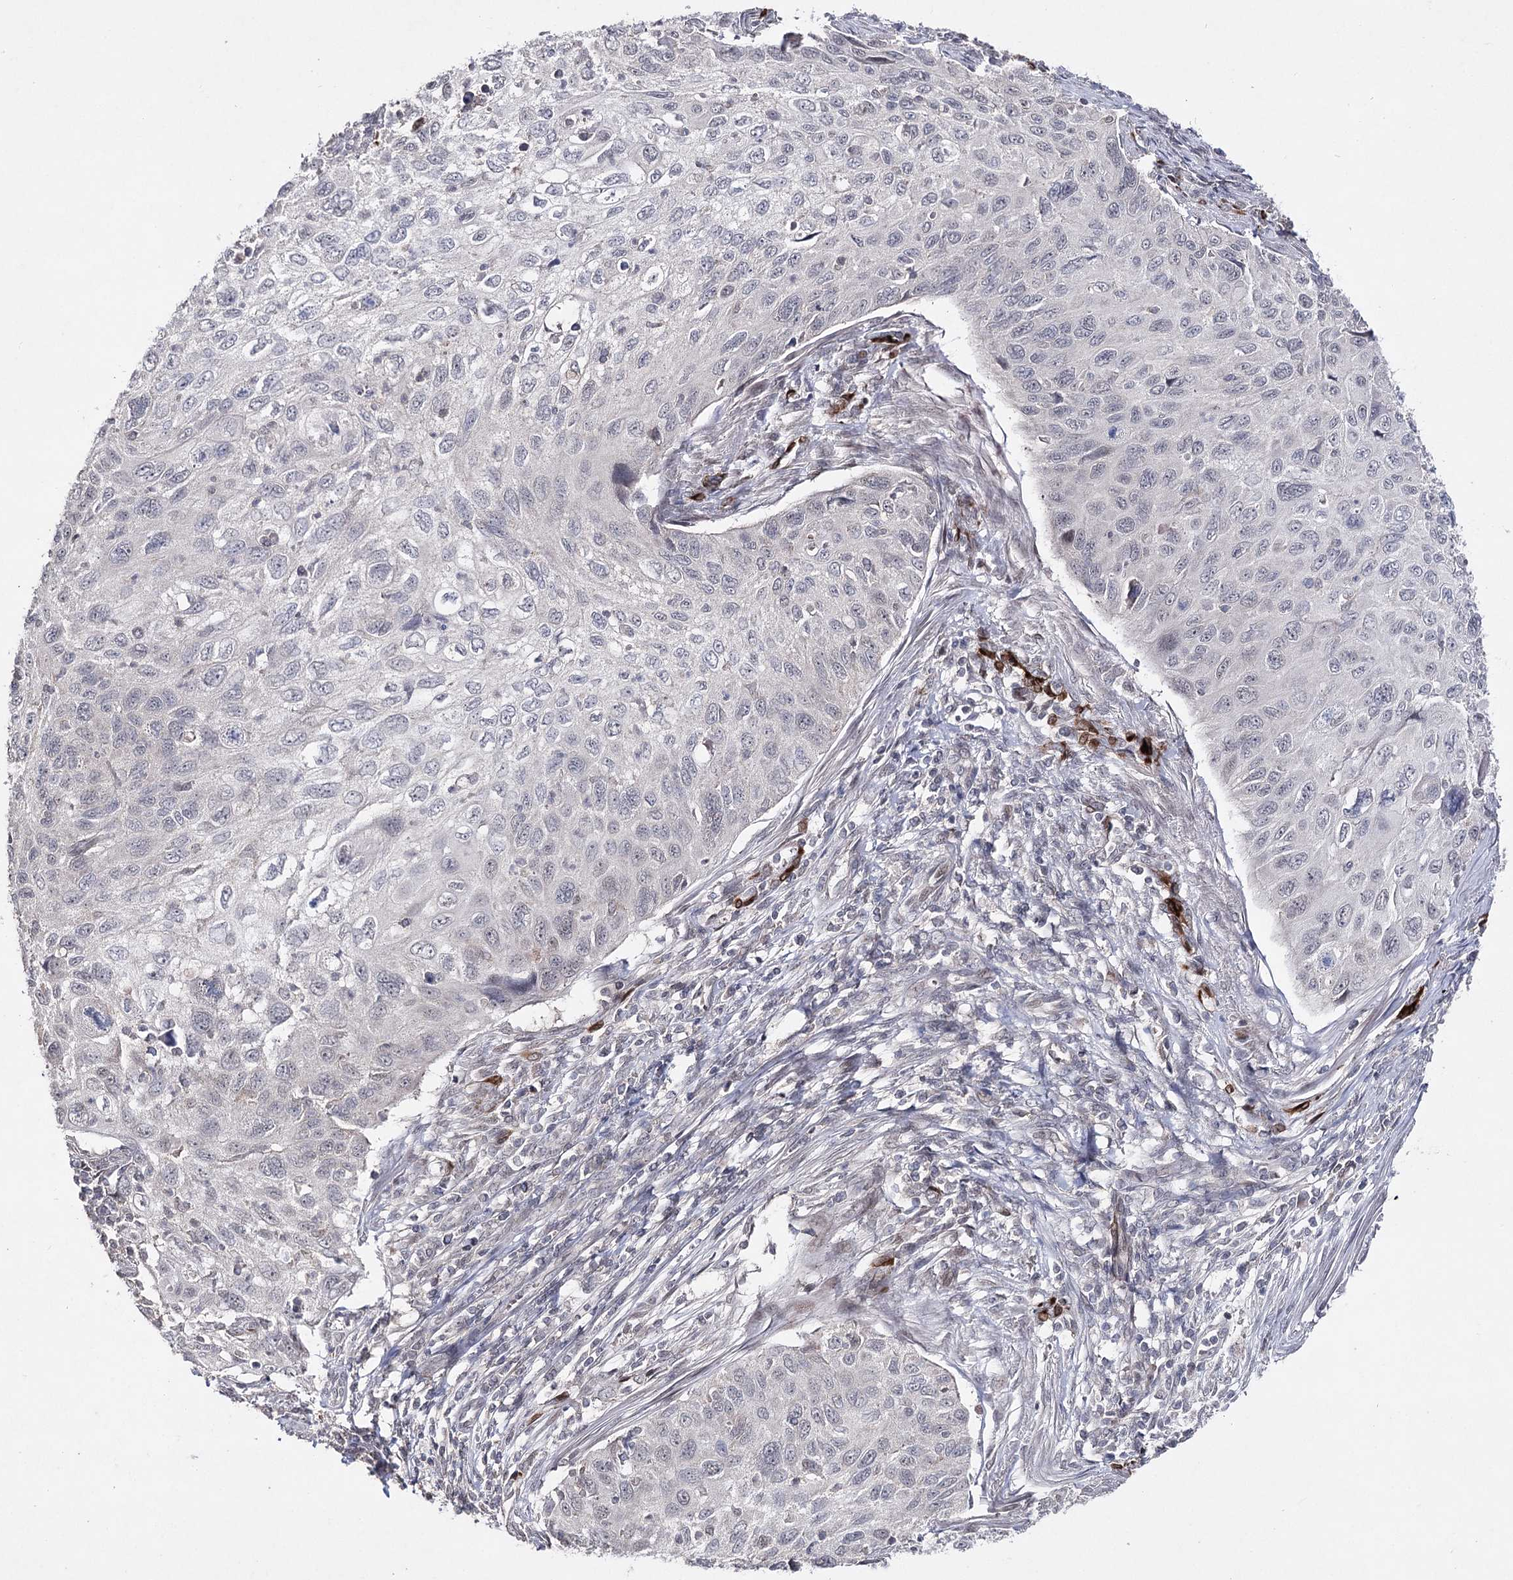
{"staining": {"intensity": "negative", "quantity": "none", "location": "none"}, "tissue": "cervical cancer", "cell_type": "Tumor cells", "image_type": "cancer", "snomed": [{"axis": "morphology", "description": "Squamous cell carcinoma, NOS"}, {"axis": "topography", "description": "Cervix"}], "caption": "The immunohistochemistry (IHC) photomicrograph has no significant positivity in tumor cells of cervical cancer tissue.", "gene": "HSD11B2", "patient": {"sex": "female", "age": 70}}